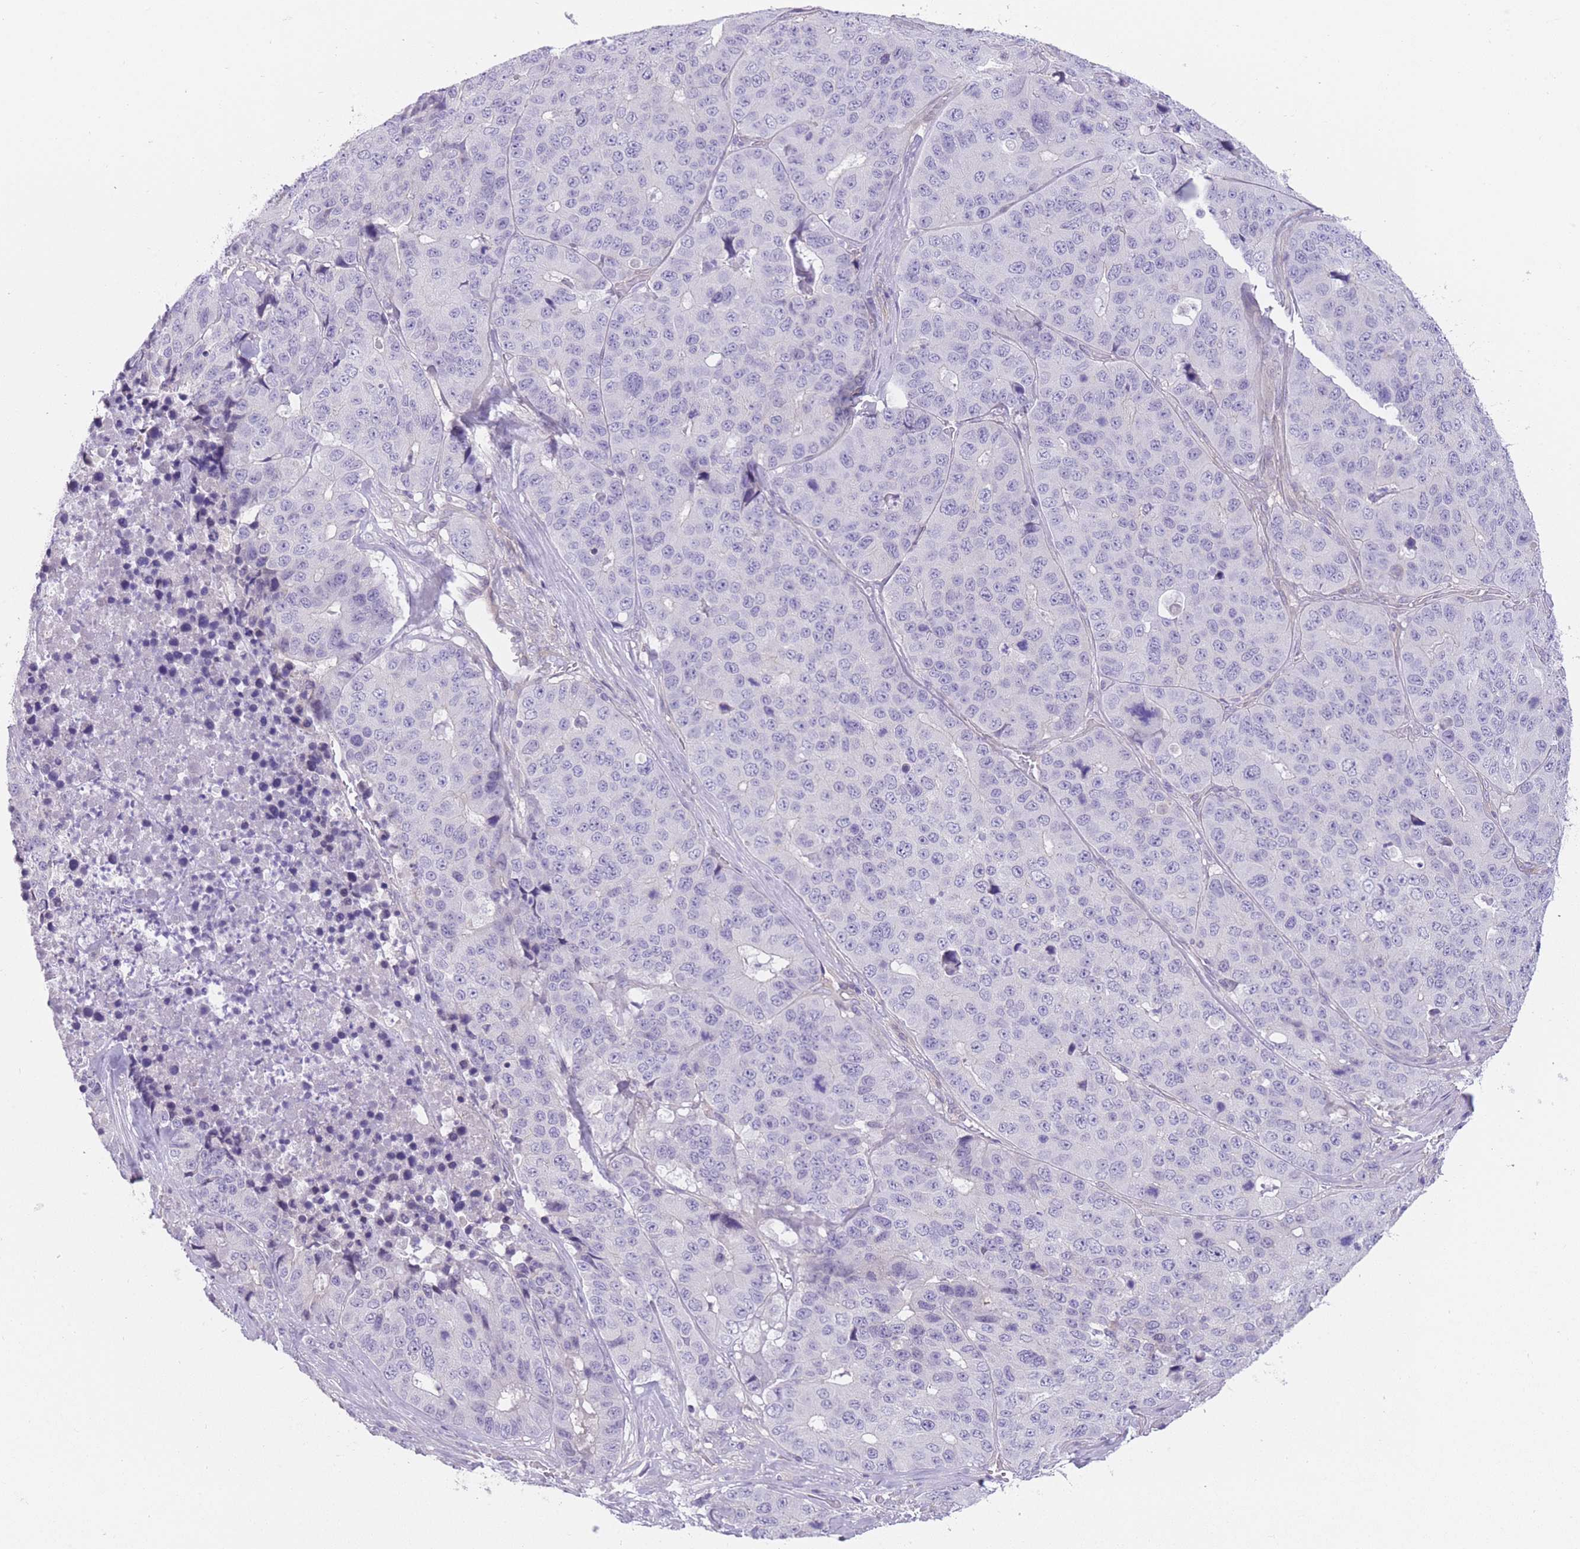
{"staining": {"intensity": "negative", "quantity": "none", "location": "none"}, "tissue": "stomach cancer", "cell_type": "Tumor cells", "image_type": "cancer", "snomed": [{"axis": "morphology", "description": "Adenocarcinoma, NOS"}, {"axis": "topography", "description": "Stomach"}], "caption": "Adenocarcinoma (stomach) stained for a protein using immunohistochemistry exhibits no expression tumor cells.", "gene": "OR11H12", "patient": {"sex": "male", "age": 71}}